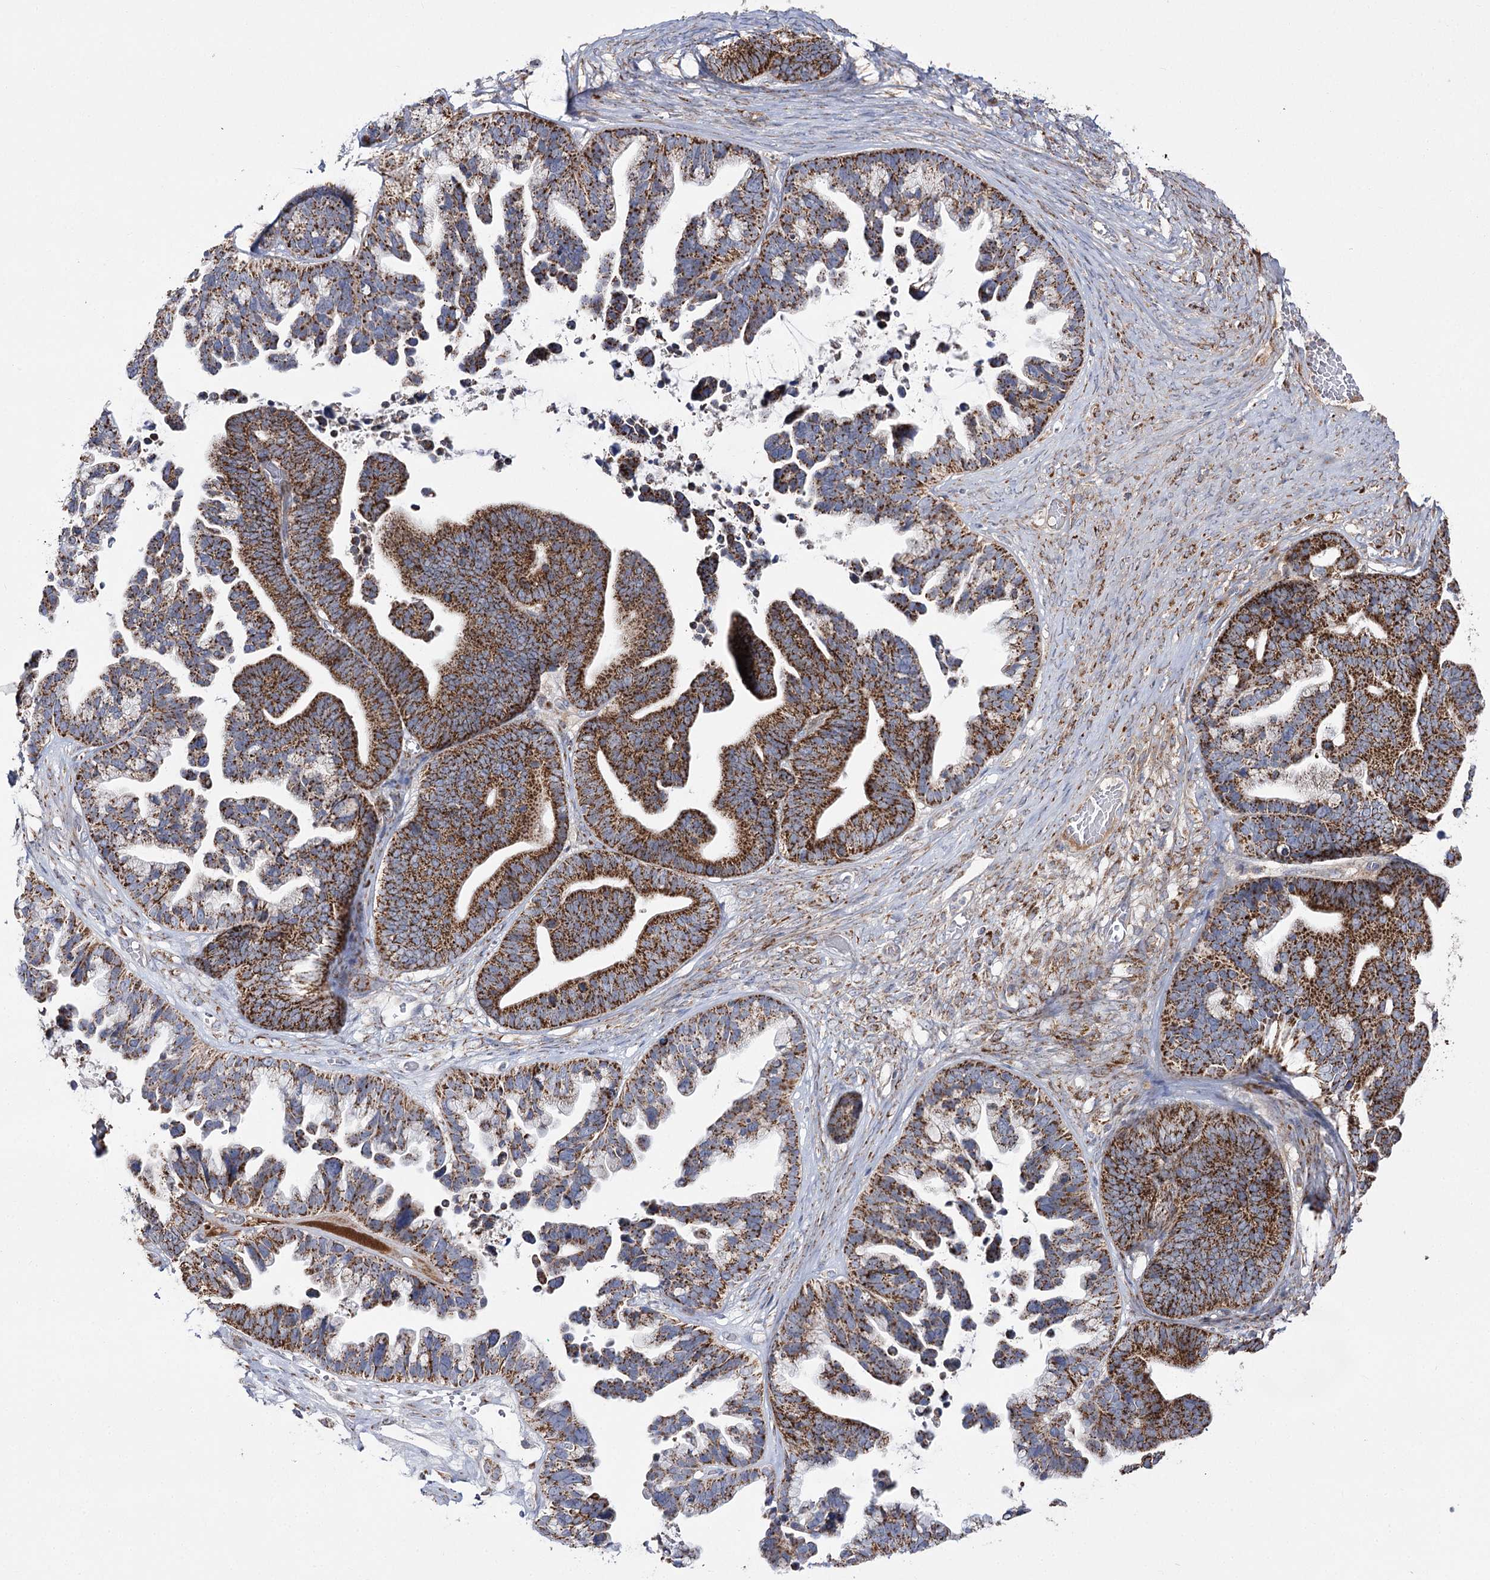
{"staining": {"intensity": "strong", "quantity": ">75%", "location": "cytoplasmic/membranous"}, "tissue": "ovarian cancer", "cell_type": "Tumor cells", "image_type": "cancer", "snomed": [{"axis": "morphology", "description": "Cystadenocarcinoma, serous, NOS"}, {"axis": "topography", "description": "Ovary"}], "caption": "An image showing strong cytoplasmic/membranous staining in approximately >75% of tumor cells in ovarian serous cystadenocarcinoma, as visualized by brown immunohistochemical staining.", "gene": "NADK2", "patient": {"sex": "female", "age": 56}}